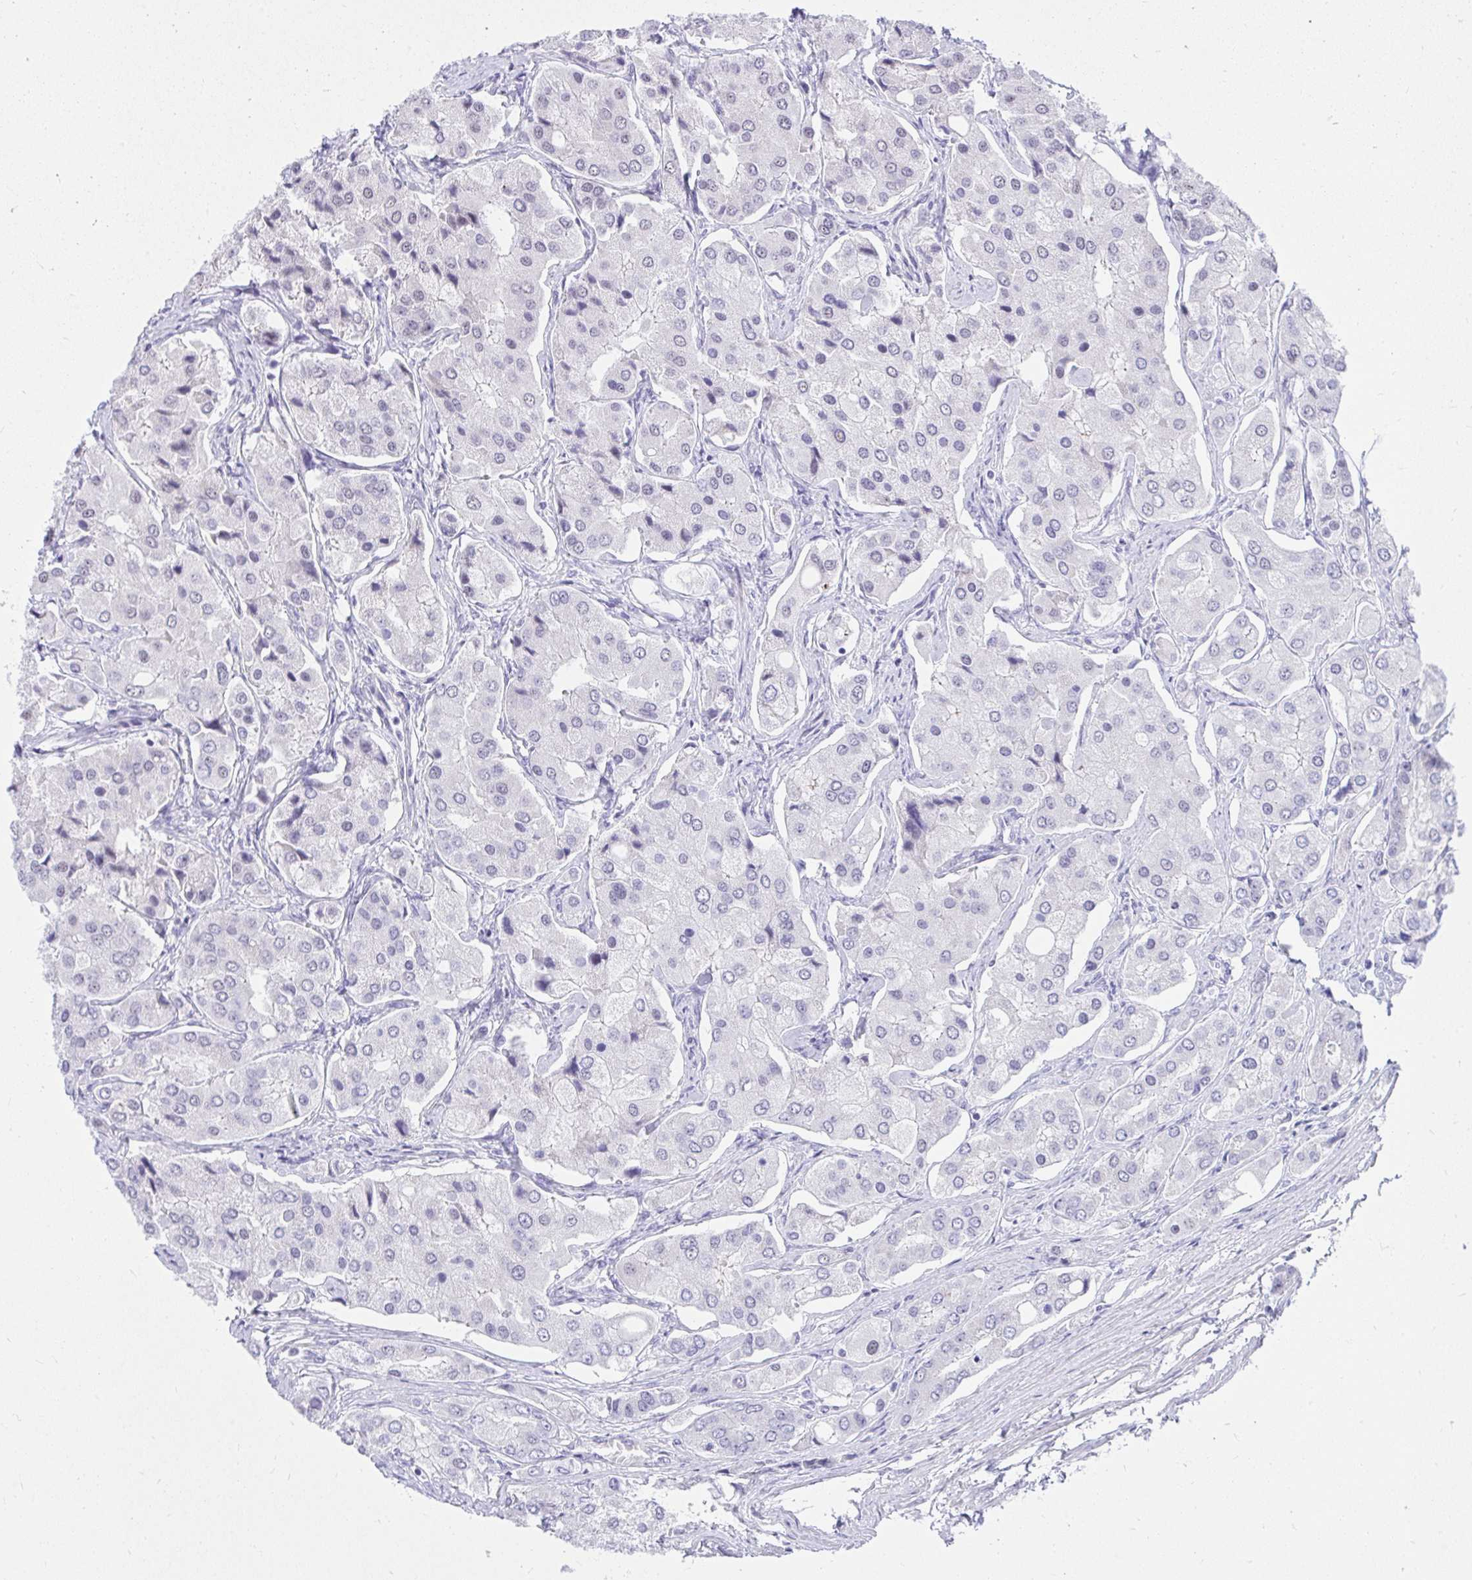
{"staining": {"intensity": "negative", "quantity": "none", "location": "none"}, "tissue": "prostate cancer", "cell_type": "Tumor cells", "image_type": "cancer", "snomed": [{"axis": "morphology", "description": "Adenocarcinoma, Low grade"}, {"axis": "topography", "description": "Prostate"}], "caption": "Tumor cells are negative for brown protein staining in prostate cancer. Brightfield microscopy of immunohistochemistry (IHC) stained with DAB (brown) and hematoxylin (blue), captured at high magnification.", "gene": "OR5F1", "patient": {"sex": "male", "age": 69}}